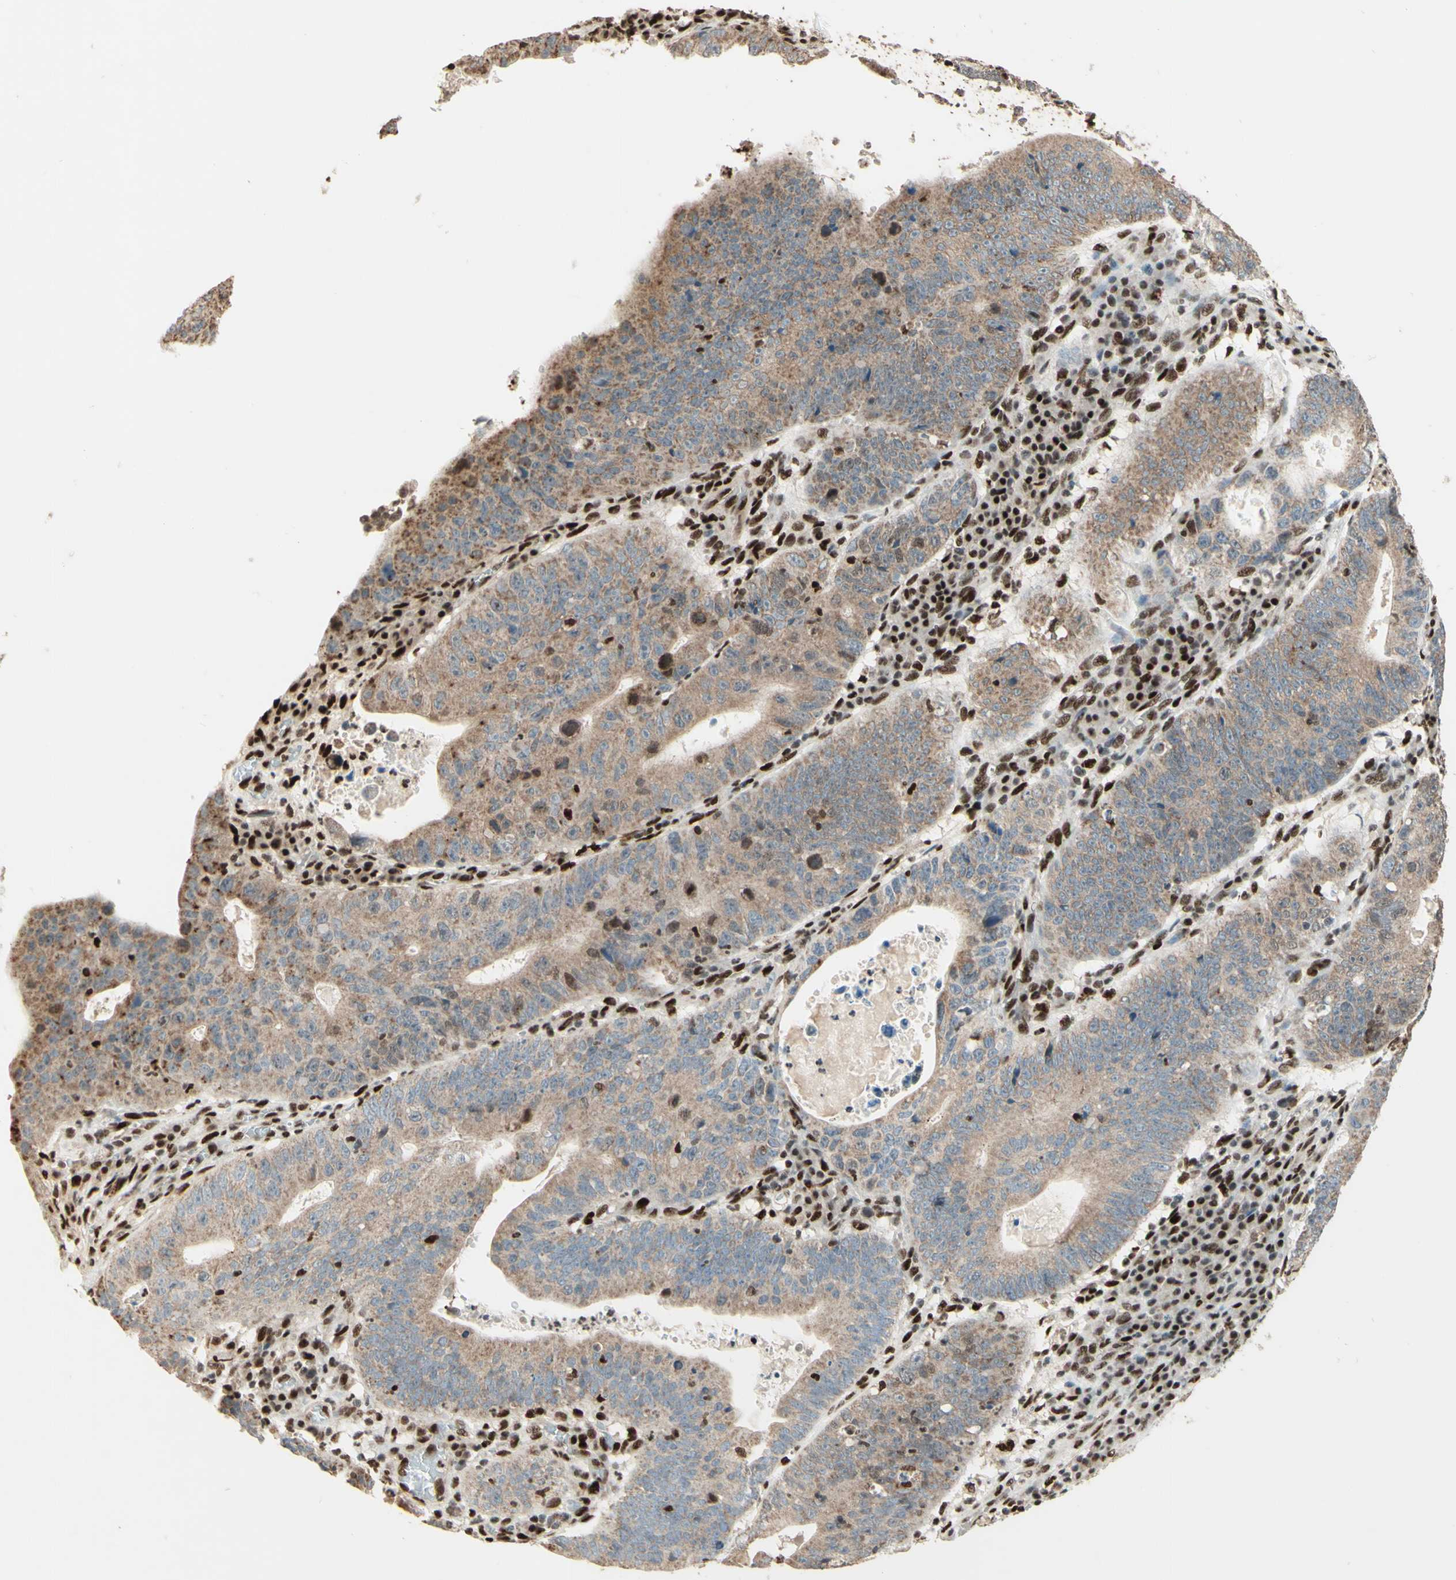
{"staining": {"intensity": "weak", "quantity": ">75%", "location": "cytoplasmic/membranous"}, "tissue": "stomach cancer", "cell_type": "Tumor cells", "image_type": "cancer", "snomed": [{"axis": "morphology", "description": "Adenocarcinoma, NOS"}, {"axis": "topography", "description": "Stomach"}], "caption": "Immunohistochemical staining of human stomach cancer demonstrates low levels of weak cytoplasmic/membranous protein staining in approximately >75% of tumor cells. (DAB = brown stain, brightfield microscopy at high magnification).", "gene": "NR3C1", "patient": {"sex": "male", "age": 59}}